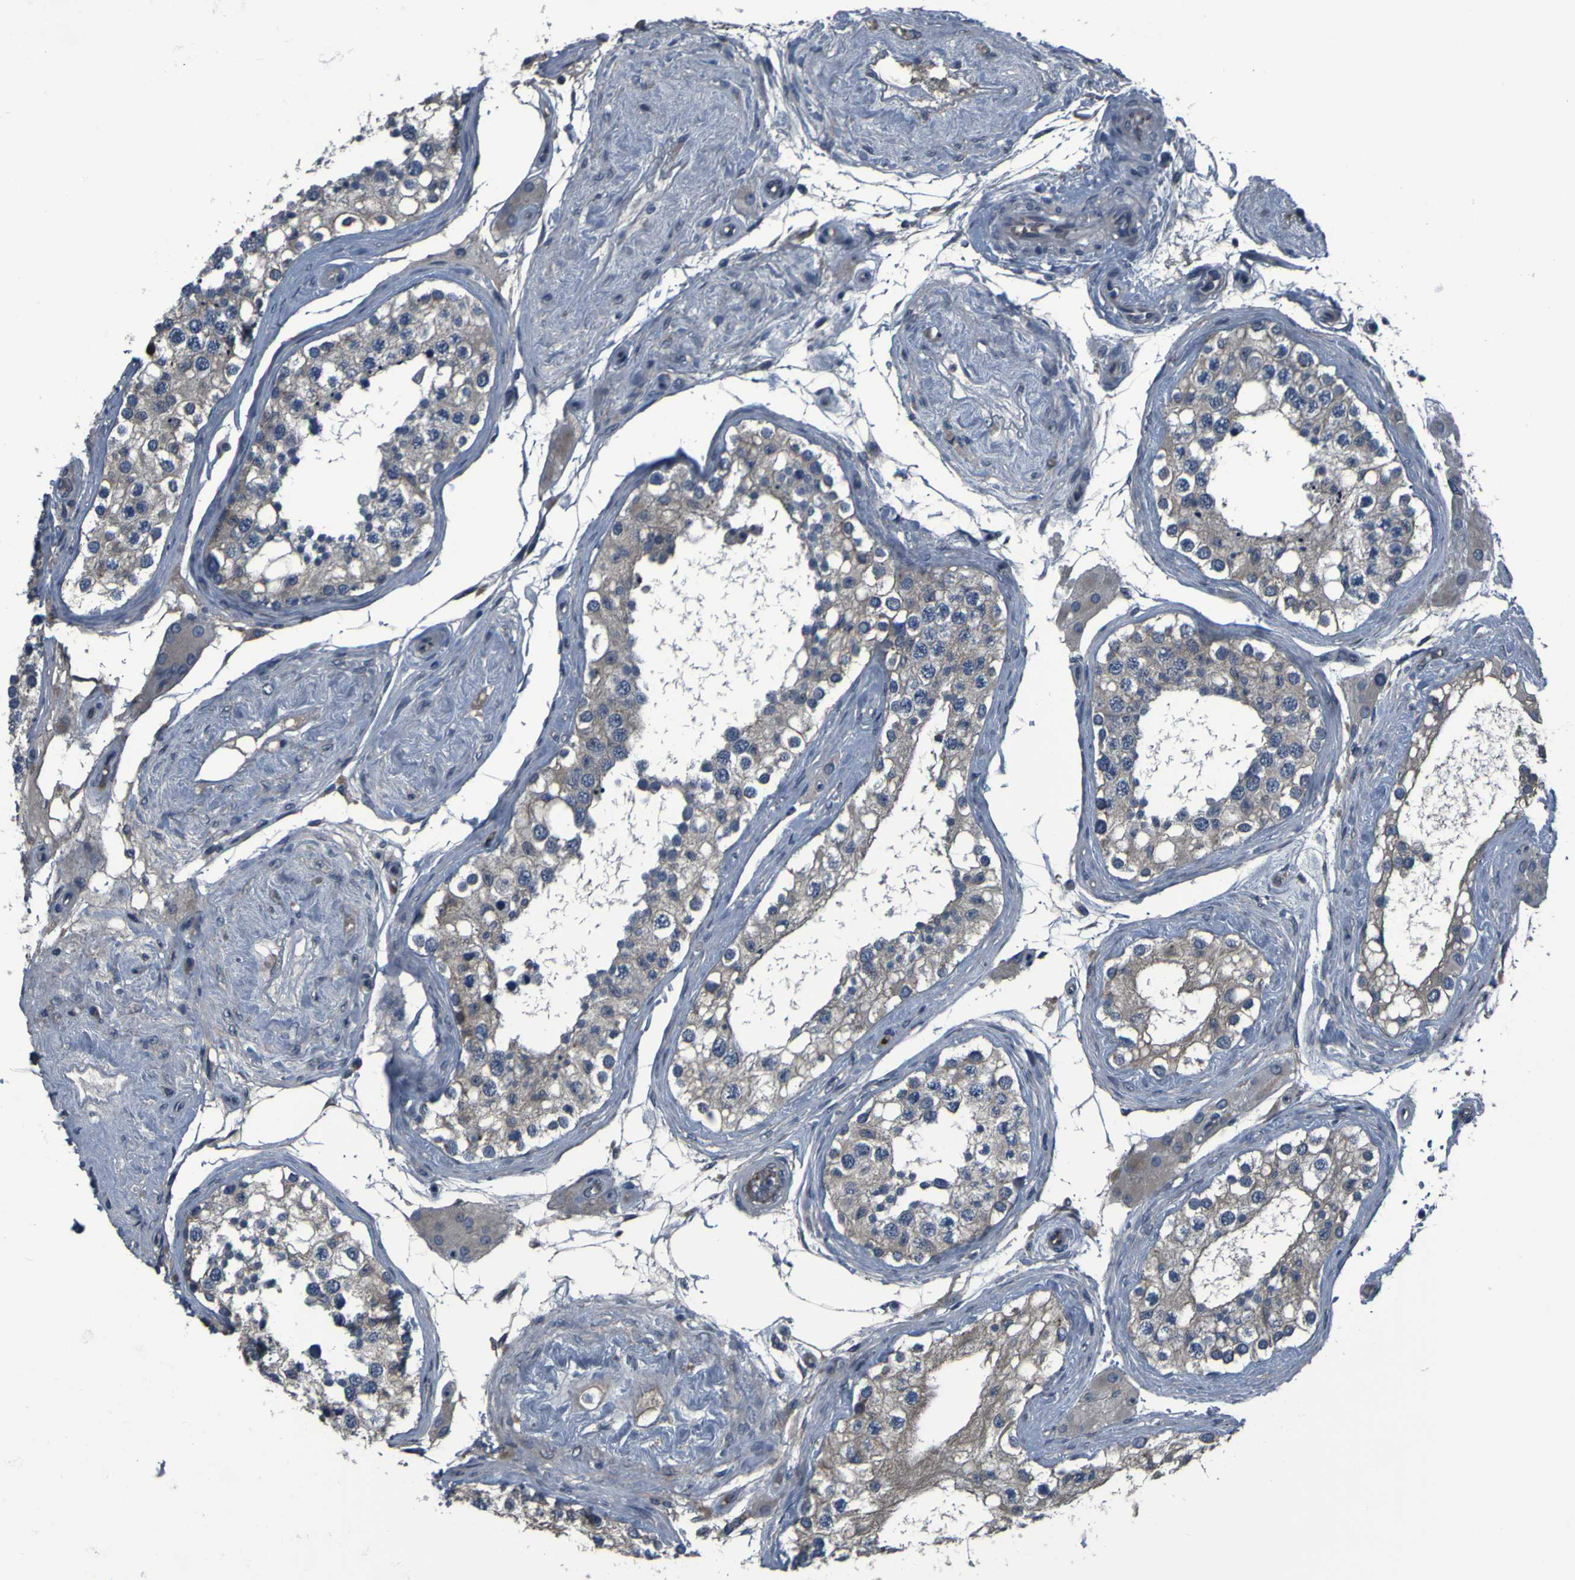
{"staining": {"intensity": "weak", "quantity": "25%-75%", "location": "cytoplasmic/membranous"}, "tissue": "testis", "cell_type": "Cells in seminiferous ducts", "image_type": "normal", "snomed": [{"axis": "morphology", "description": "Normal tissue, NOS"}, {"axis": "topography", "description": "Testis"}], "caption": "High-magnification brightfield microscopy of normal testis stained with DAB (brown) and counterstained with hematoxylin (blue). cells in seminiferous ducts exhibit weak cytoplasmic/membranous staining is seen in about25%-75% of cells.", "gene": "GRAMD1A", "patient": {"sex": "male", "age": 68}}